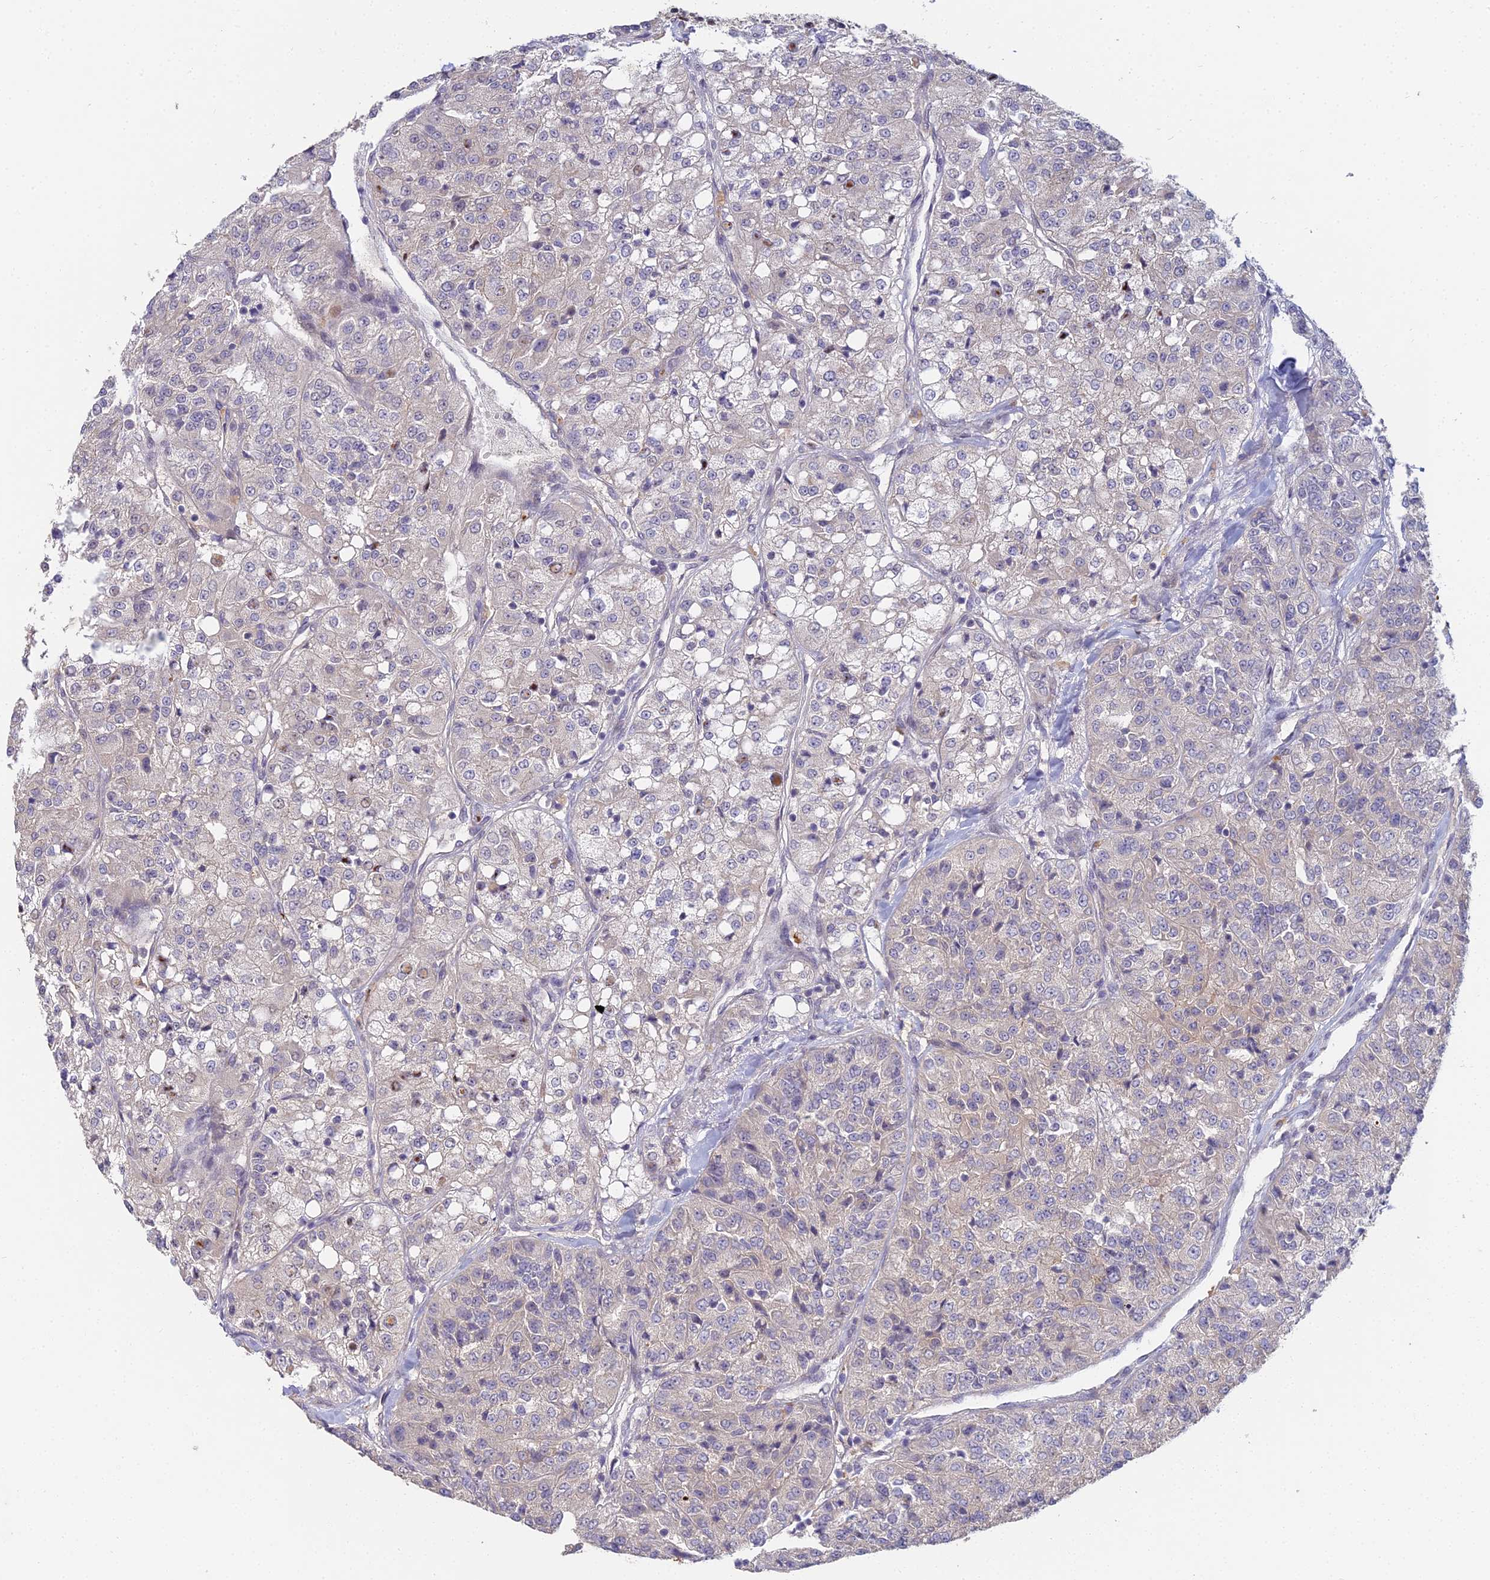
{"staining": {"intensity": "weak", "quantity": "25%-75%", "location": "cytoplasmic/membranous"}, "tissue": "renal cancer", "cell_type": "Tumor cells", "image_type": "cancer", "snomed": [{"axis": "morphology", "description": "Adenocarcinoma, NOS"}, {"axis": "topography", "description": "Kidney"}], "caption": "A micrograph of renal cancer stained for a protein shows weak cytoplasmic/membranous brown staining in tumor cells.", "gene": "ABHD17A", "patient": {"sex": "female", "age": 63}}